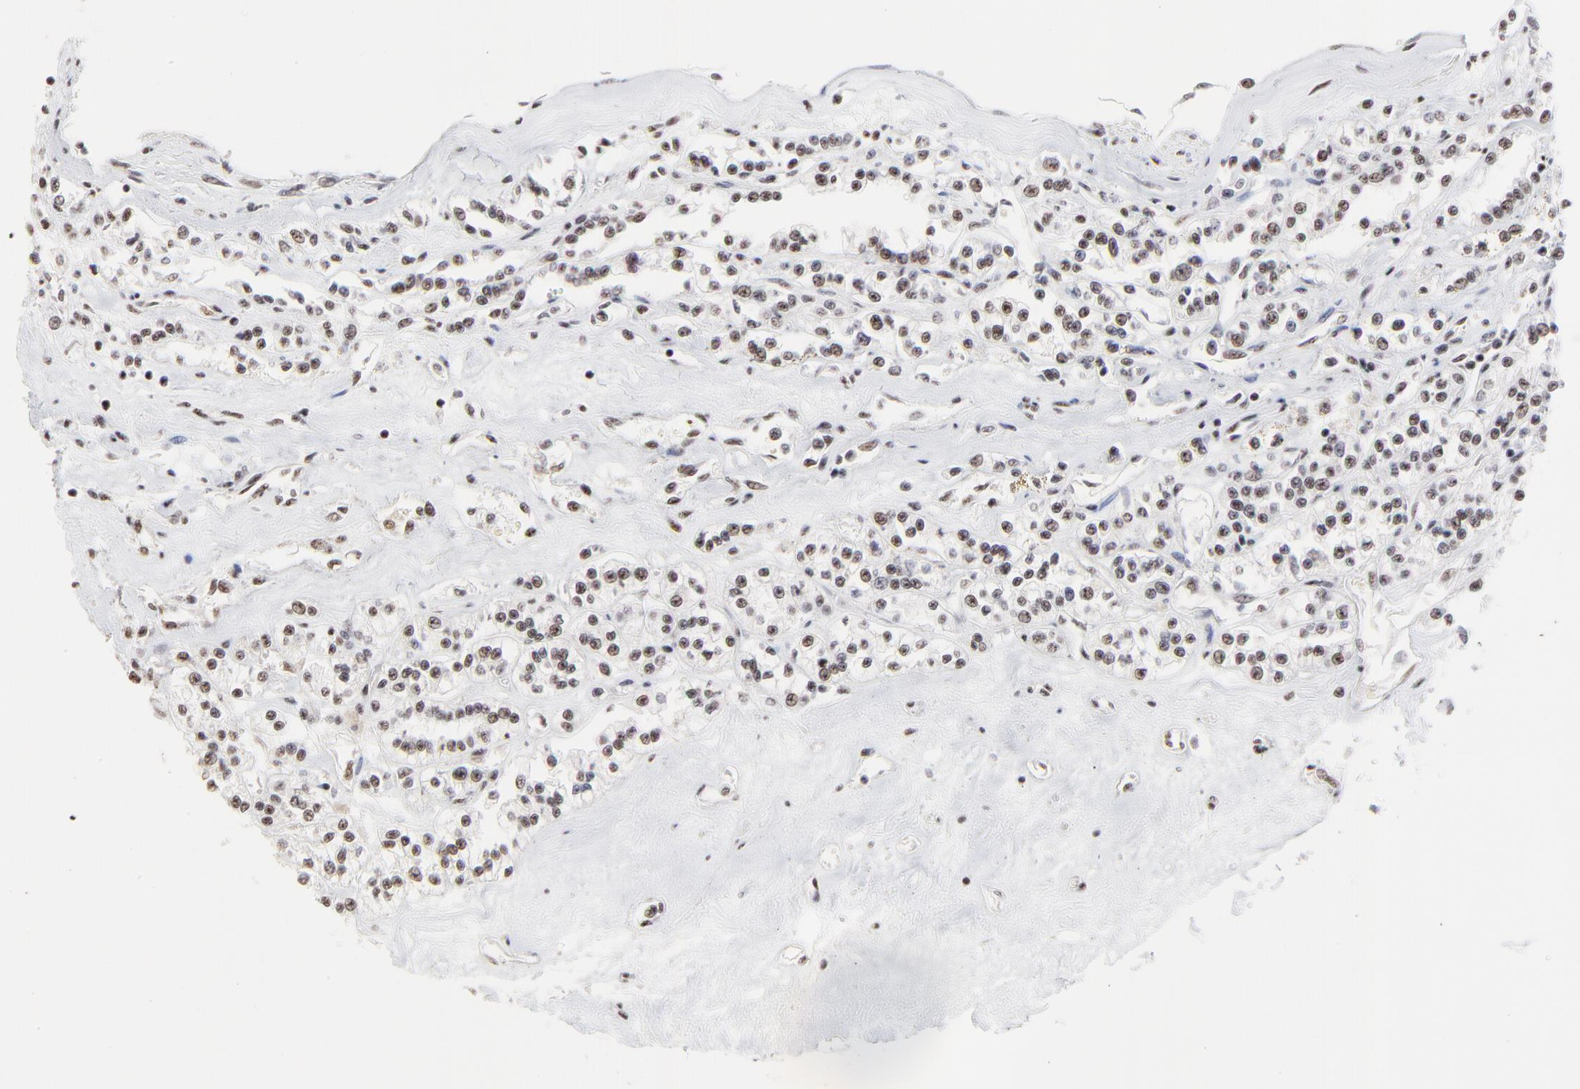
{"staining": {"intensity": "weak", "quantity": "25%-75%", "location": "nuclear"}, "tissue": "renal cancer", "cell_type": "Tumor cells", "image_type": "cancer", "snomed": [{"axis": "morphology", "description": "Adenocarcinoma, NOS"}, {"axis": "topography", "description": "Kidney"}], "caption": "Adenocarcinoma (renal) stained with immunohistochemistry exhibits weak nuclear staining in about 25%-75% of tumor cells.", "gene": "MBD4", "patient": {"sex": "female", "age": 76}}